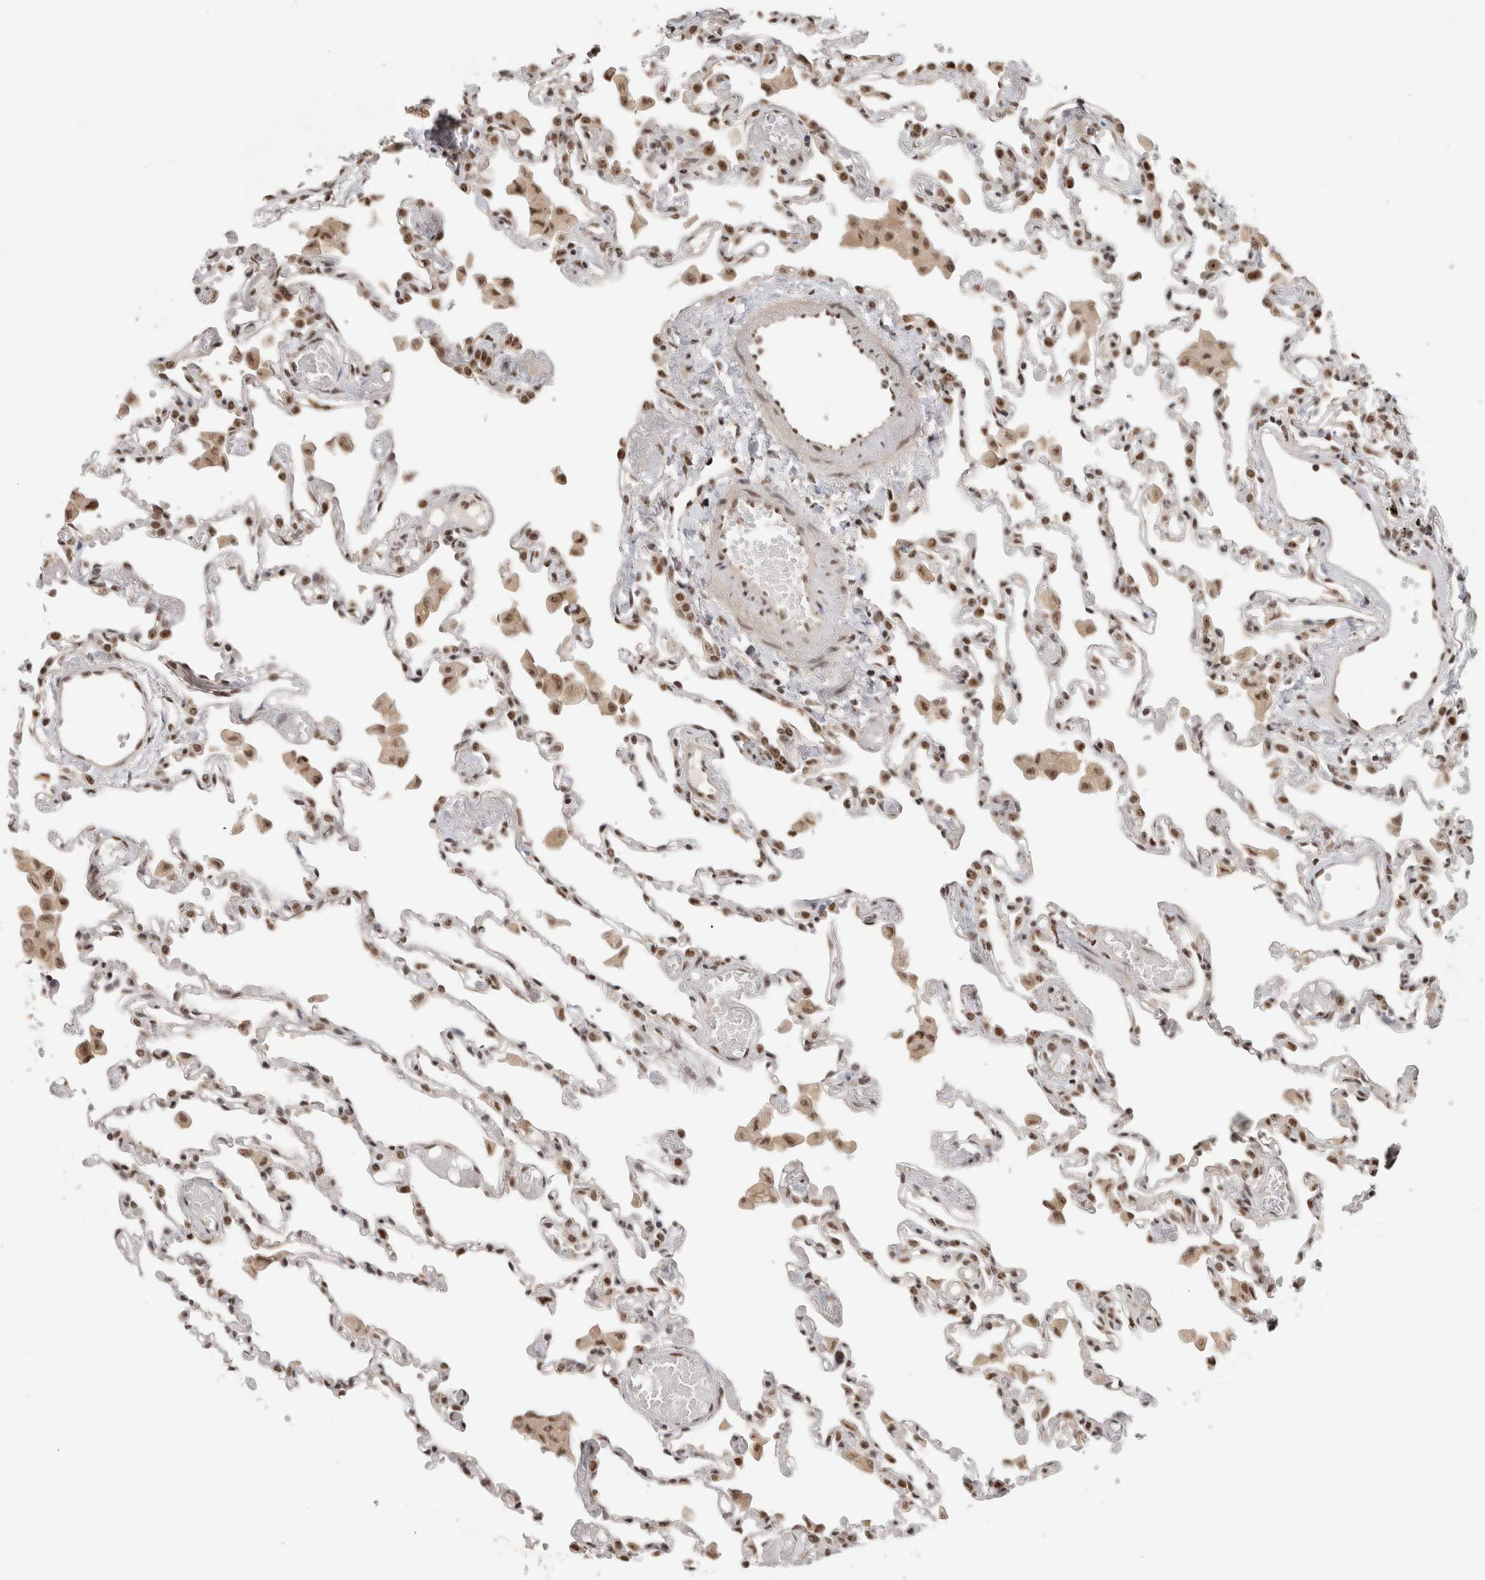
{"staining": {"intensity": "moderate", "quantity": ">75%", "location": "nuclear"}, "tissue": "lung", "cell_type": "Alveolar cells", "image_type": "normal", "snomed": [{"axis": "morphology", "description": "Normal tissue, NOS"}, {"axis": "topography", "description": "Bronchus"}, {"axis": "topography", "description": "Lung"}], "caption": "DAB immunohistochemical staining of normal lung shows moderate nuclear protein positivity in about >75% of alveolar cells.", "gene": "EBNA1BP2", "patient": {"sex": "female", "age": 49}}